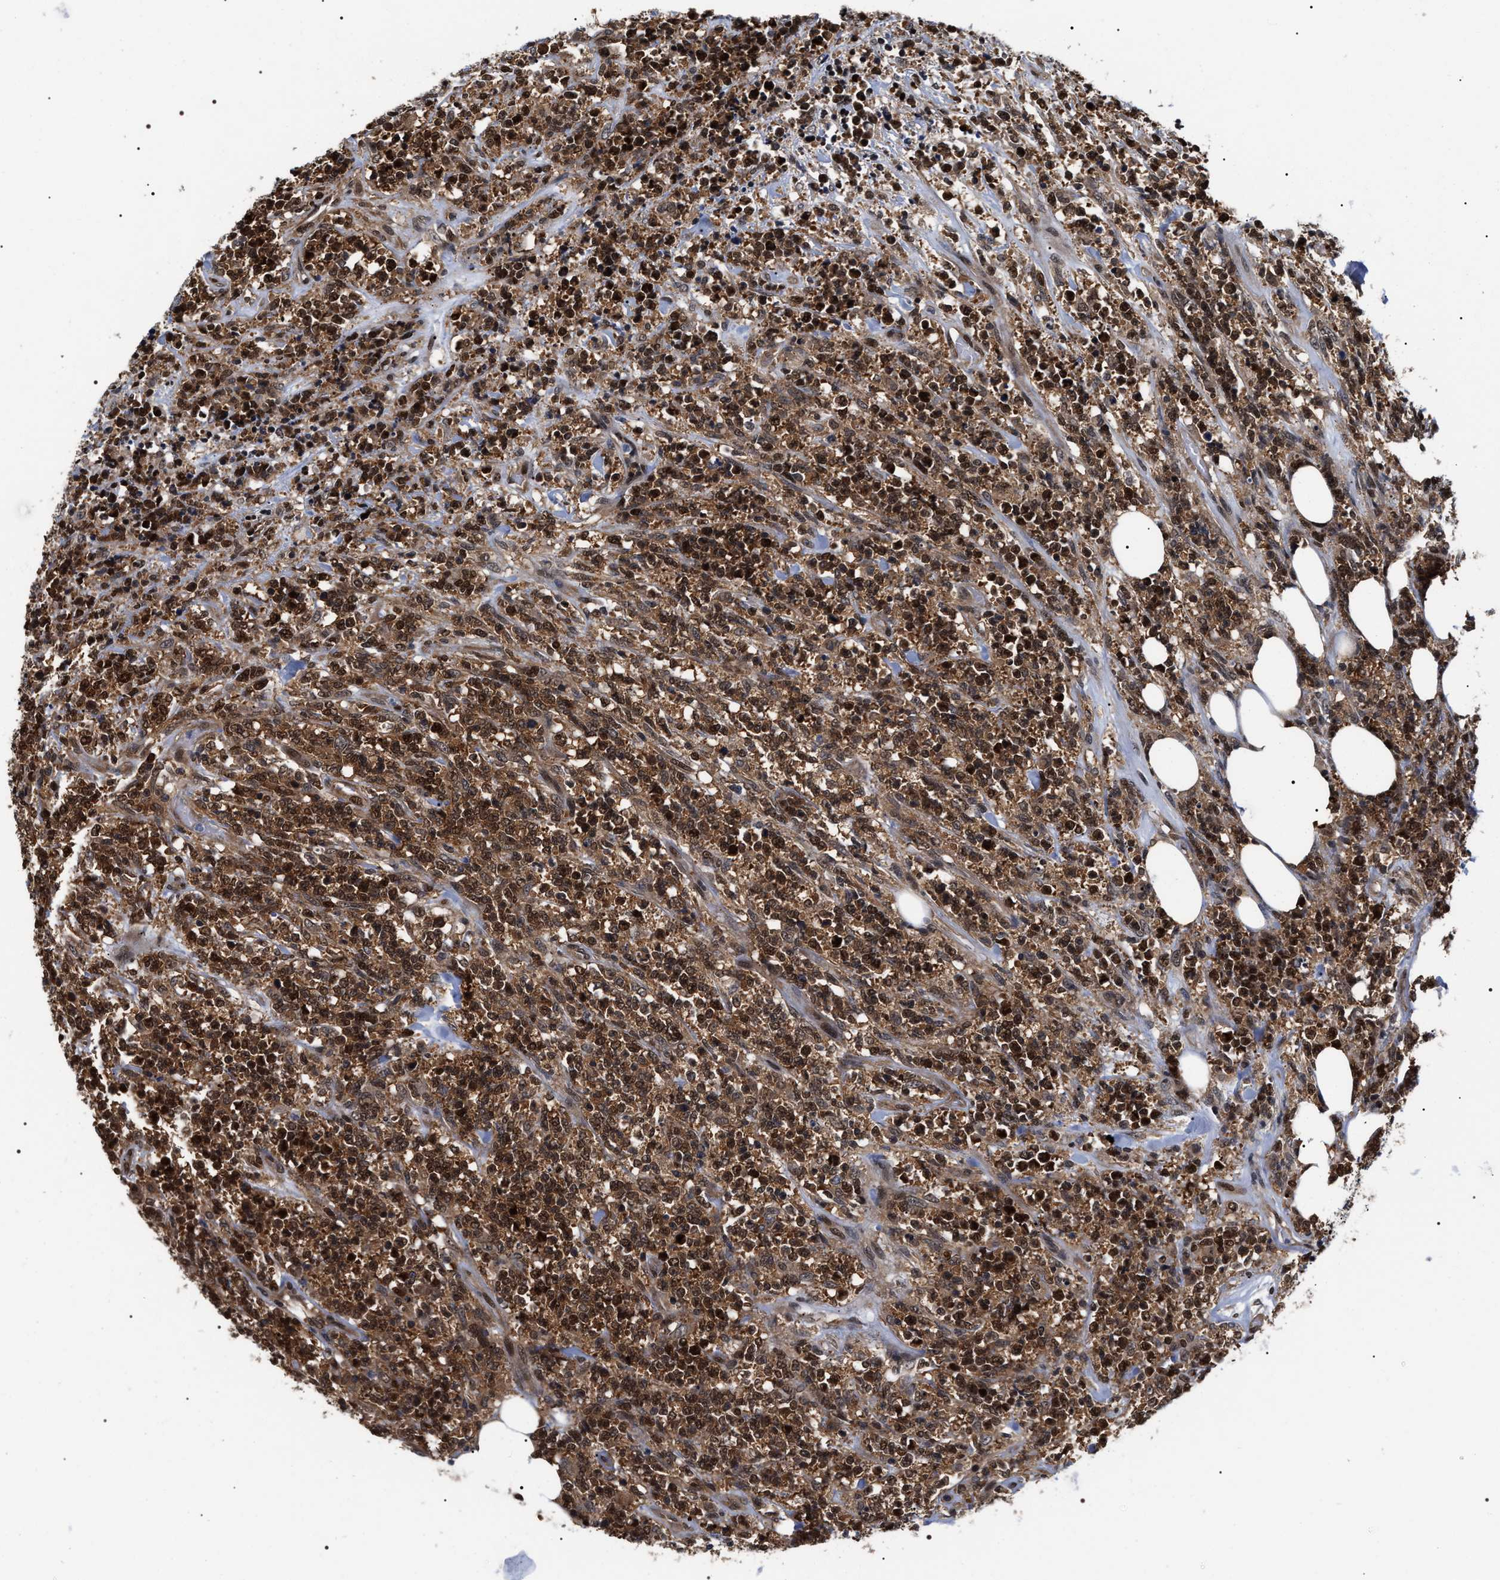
{"staining": {"intensity": "strong", "quantity": ">75%", "location": "cytoplasmic/membranous,nuclear"}, "tissue": "lymphoma", "cell_type": "Tumor cells", "image_type": "cancer", "snomed": [{"axis": "morphology", "description": "Malignant lymphoma, non-Hodgkin's type, High grade"}, {"axis": "topography", "description": "Soft tissue"}], "caption": "Lymphoma stained for a protein displays strong cytoplasmic/membranous and nuclear positivity in tumor cells.", "gene": "BAG6", "patient": {"sex": "male", "age": 18}}